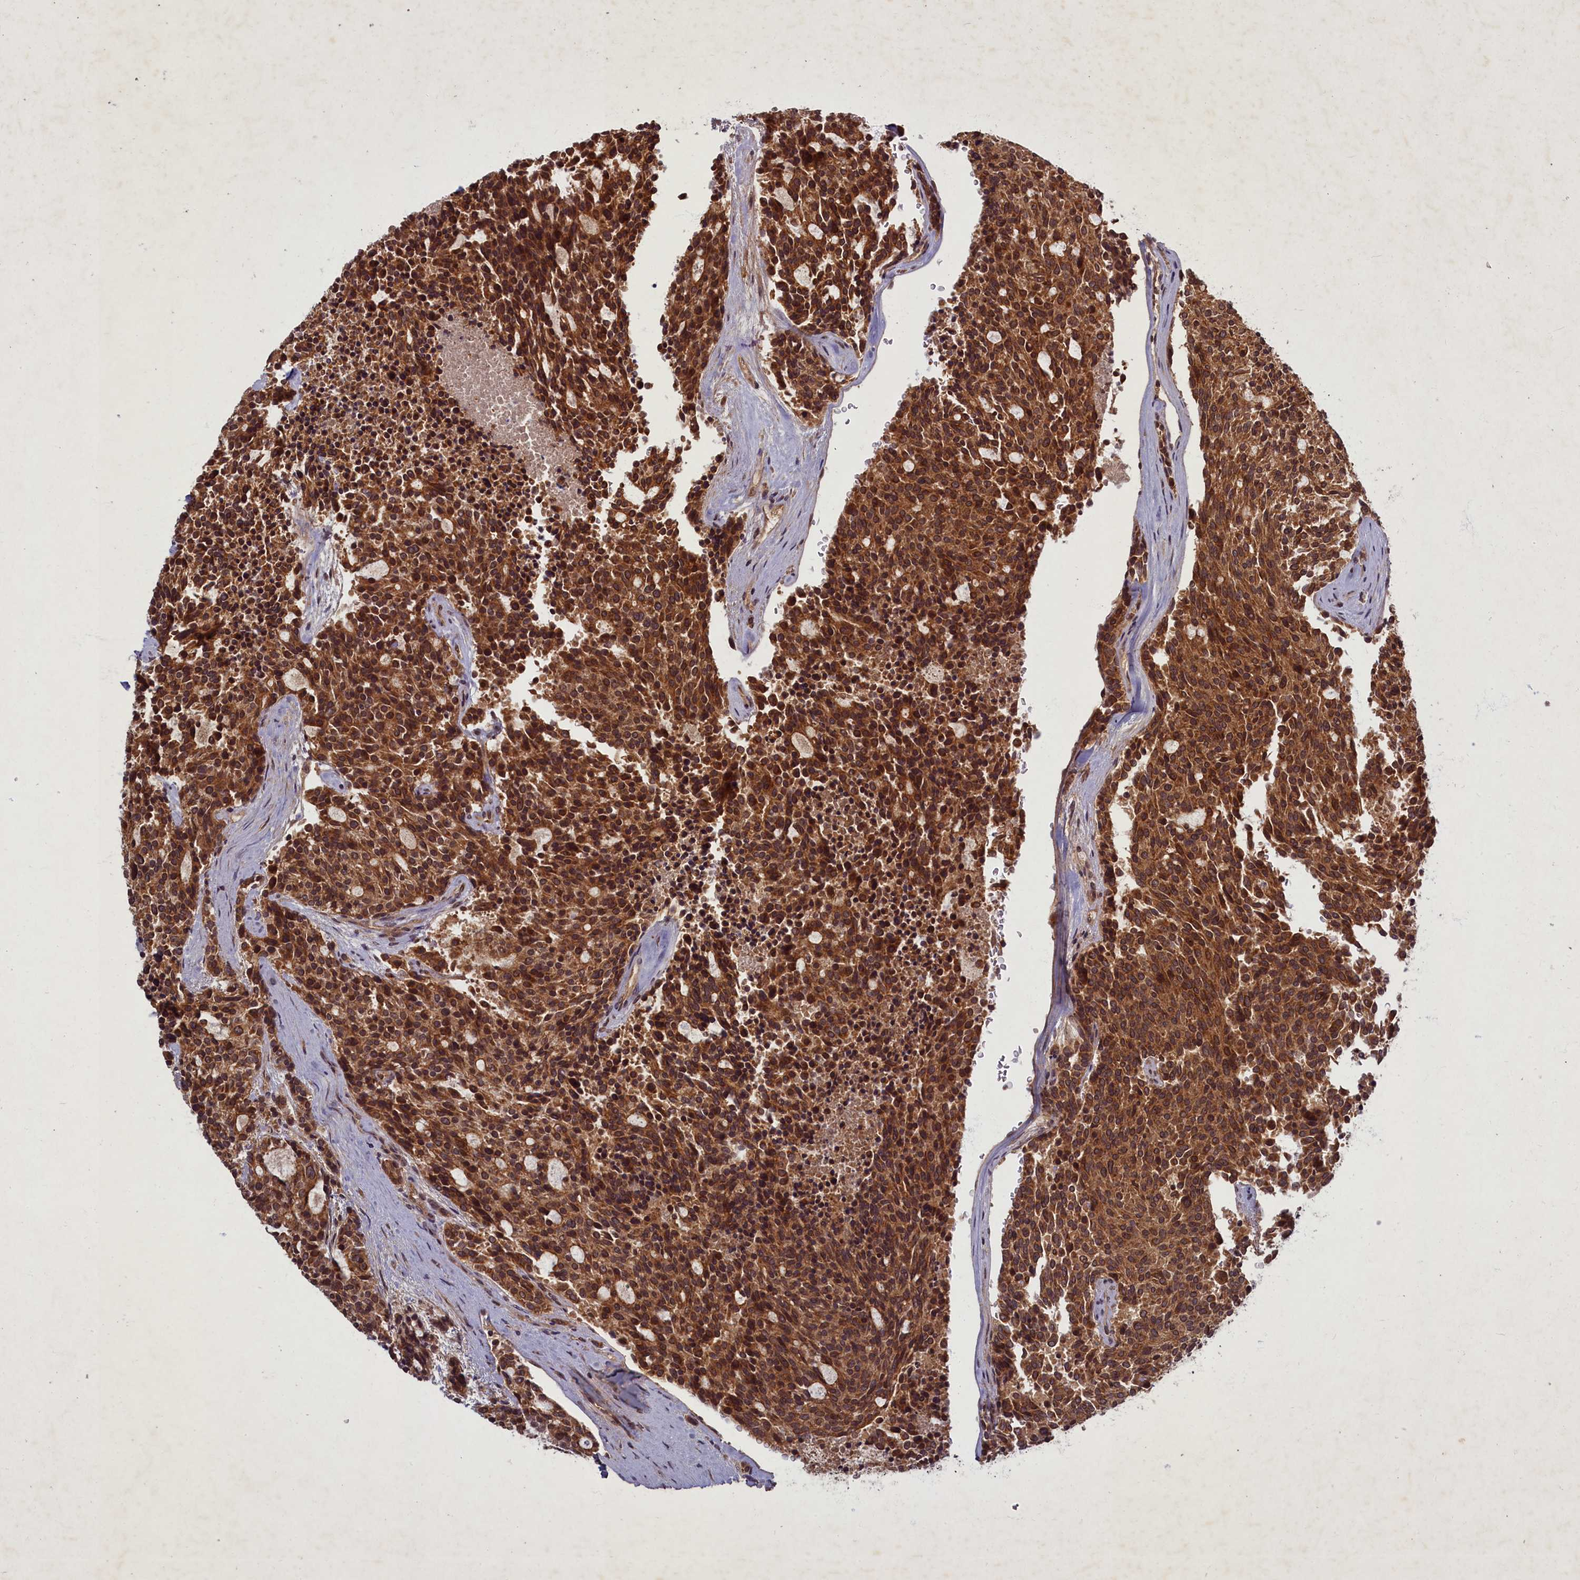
{"staining": {"intensity": "strong", "quantity": ">75%", "location": "cytoplasmic/membranous,nuclear"}, "tissue": "carcinoid", "cell_type": "Tumor cells", "image_type": "cancer", "snomed": [{"axis": "morphology", "description": "Carcinoid, malignant, NOS"}, {"axis": "topography", "description": "Pancreas"}], "caption": "Strong cytoplasmic/membranous and nuclear protein positivity is seen in approximately >75% of tumor cells in carcinoid.", "gene": "BICD1", "patient": {"sex": "female", "age": 54}}